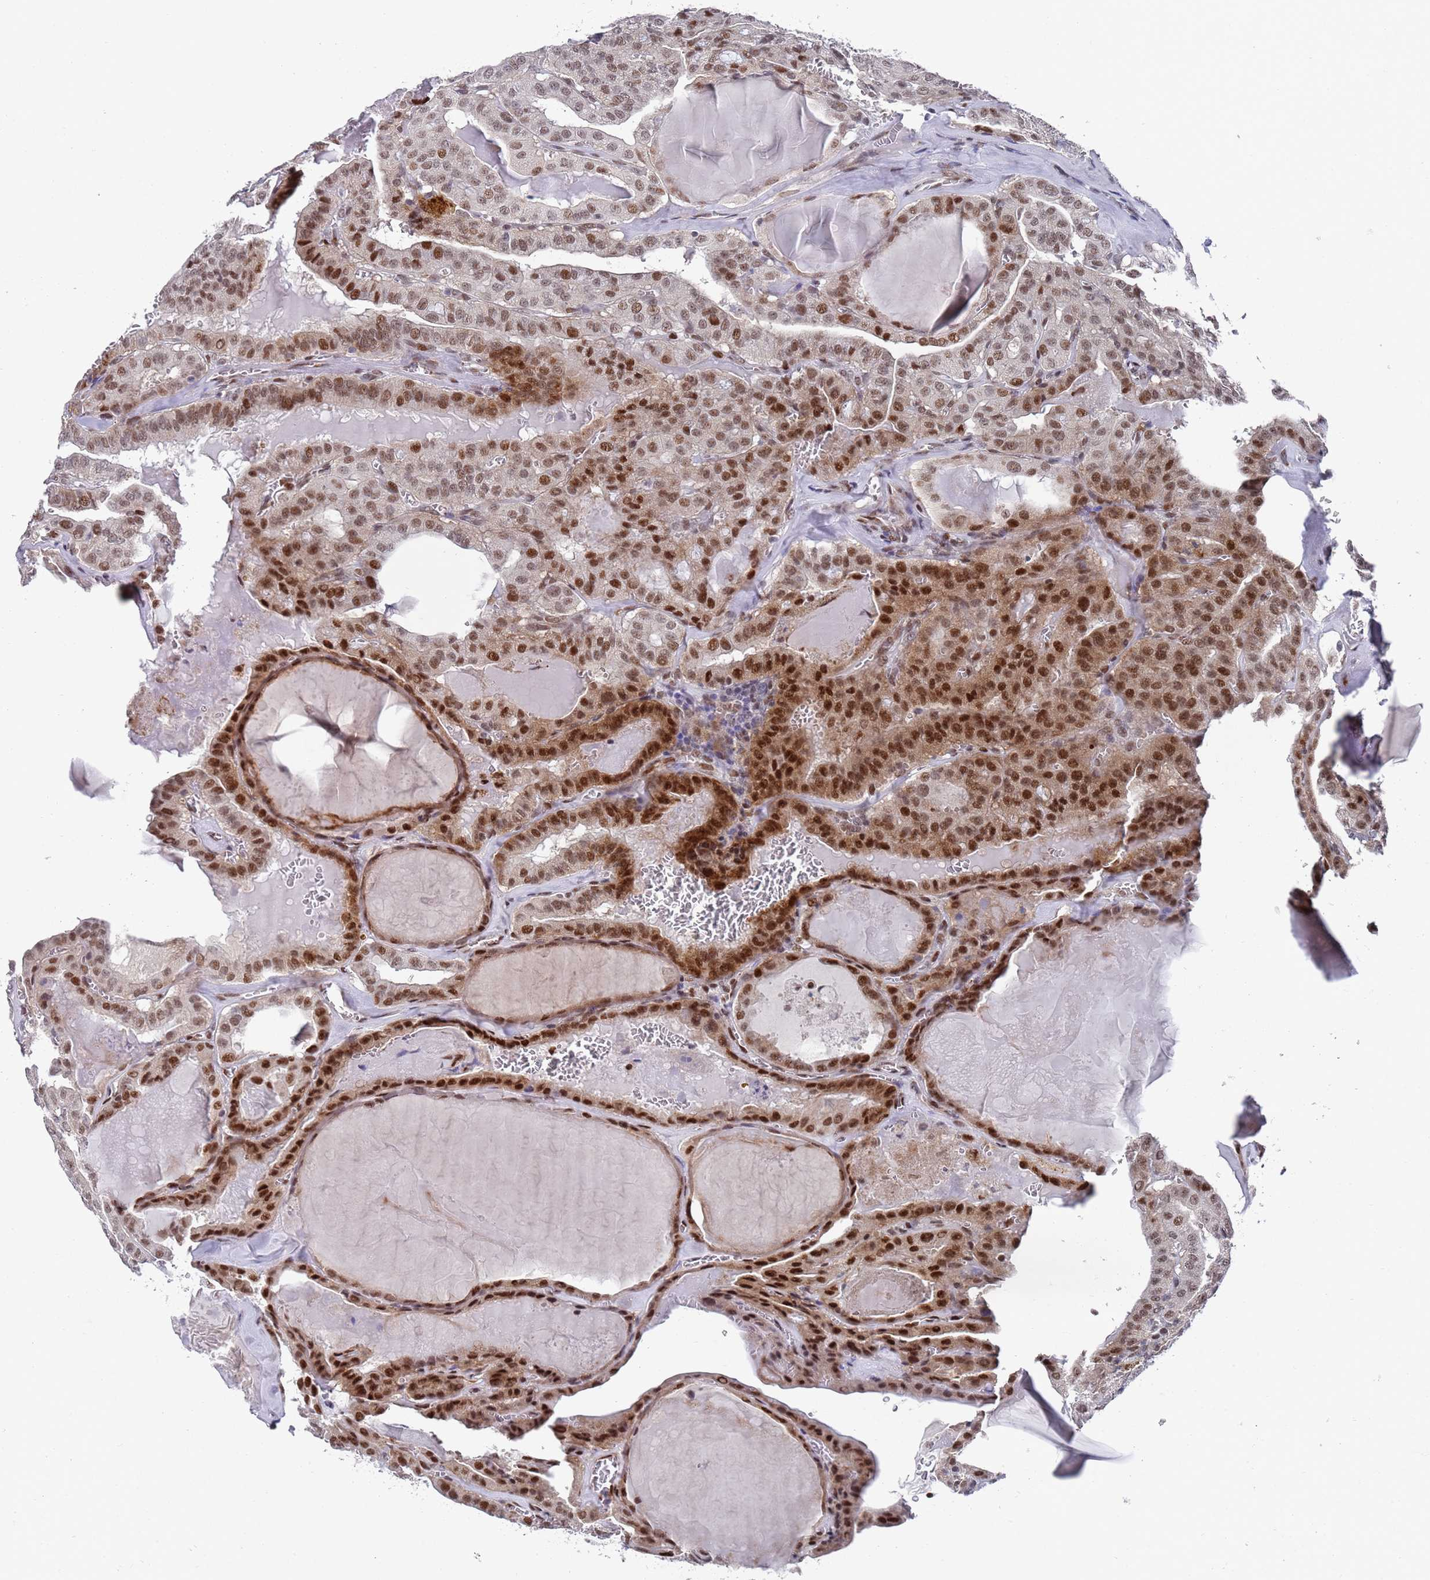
{"staining": {"intensity": "strong", "quantity": ">75%", "location": "nuclear"}, "tissue": "thyroid cancer", "cell_type": "Tumor cells", "image_type": "cancer", "snomed": [{"axis": "morphology", "description": "Papillary adenocarcinoma, NOS"}, {"axis": "topography", "description": "Thyroid gland"}], "caption": "There is high levels of strong nuclear positivity in tumor cells of thyroid cancer (papillary adenocarcinoma), as demonstrated by immunohistochemical staining (brown color).", "gene": "COPS6", "patient": {"sex": "male", "age": 52}}